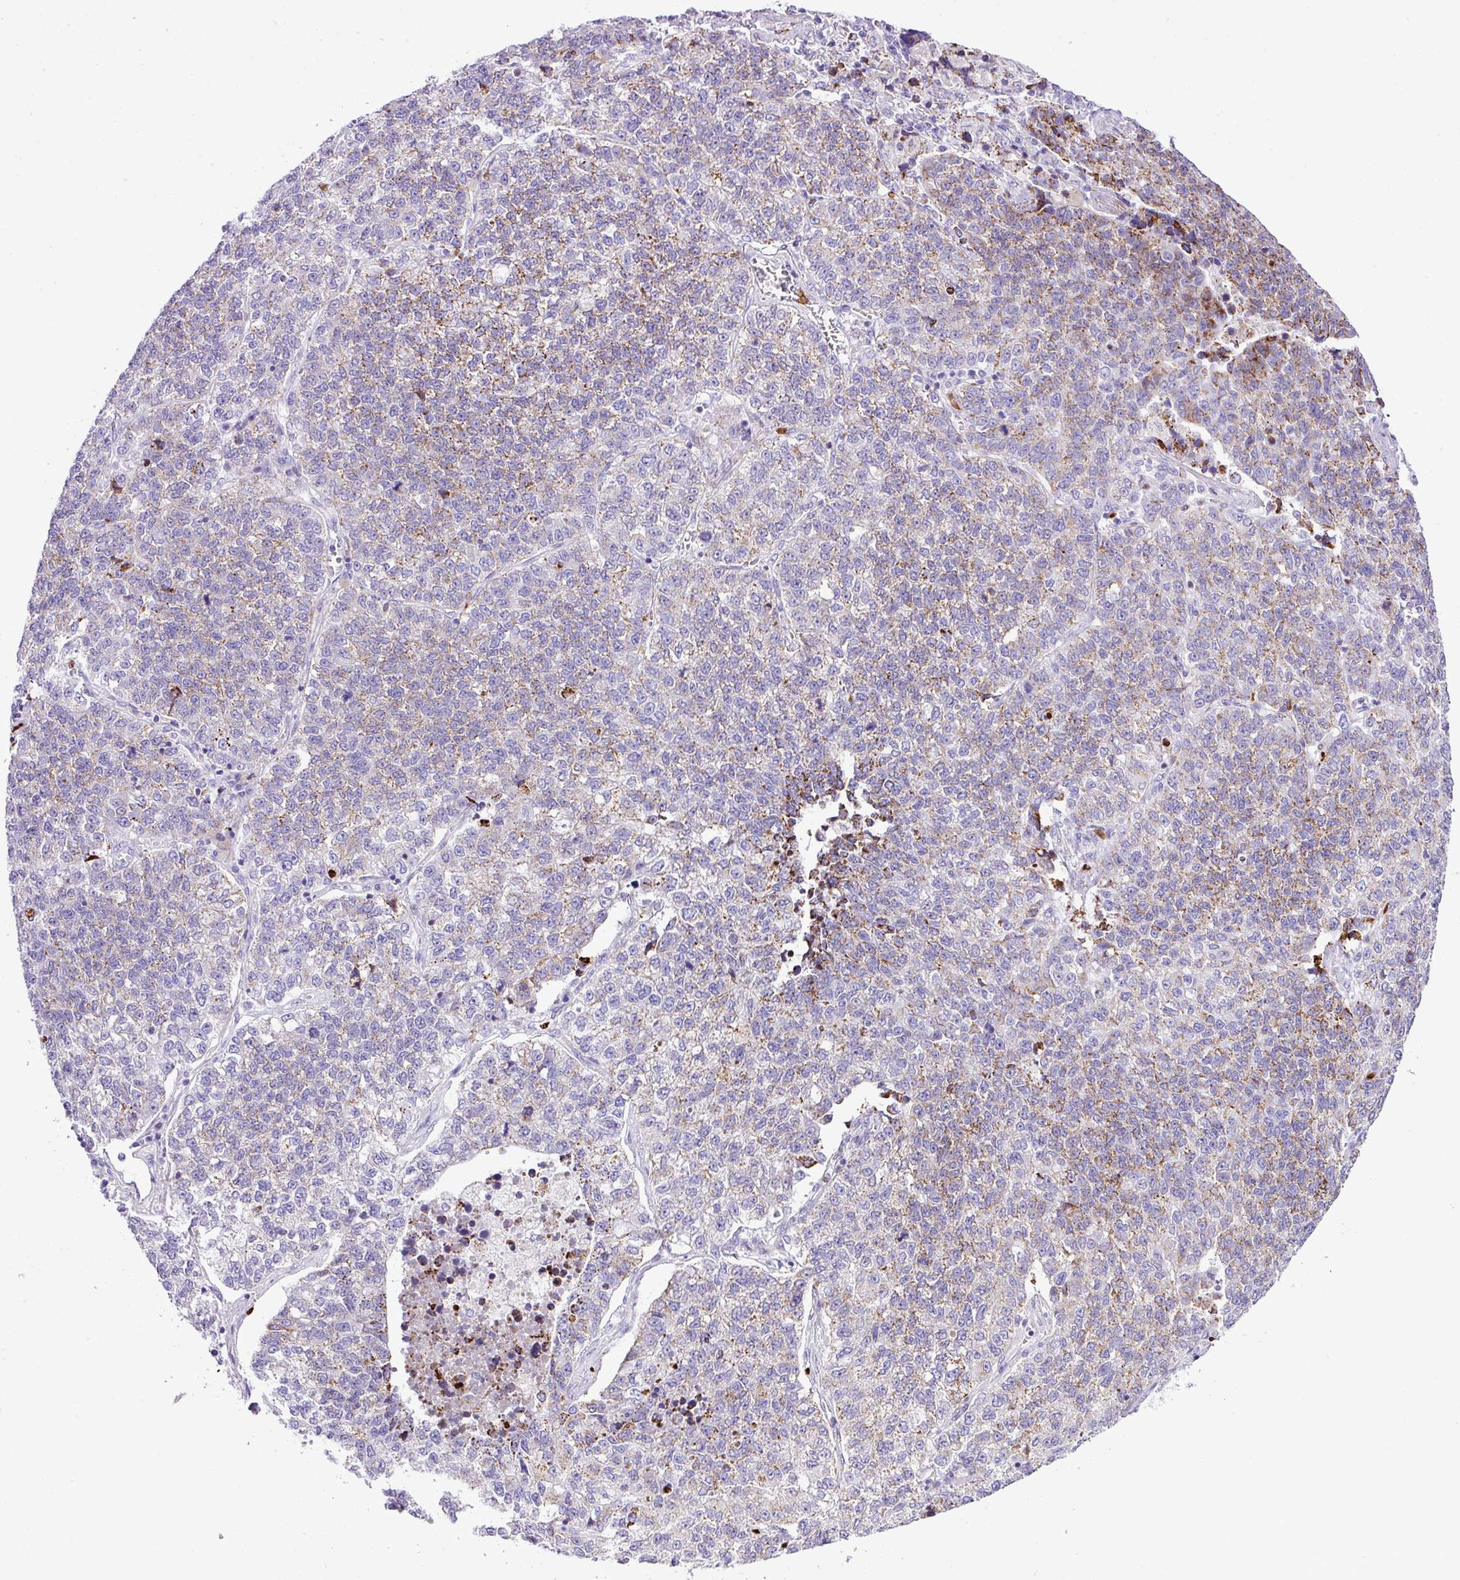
{"staining": {"intensity": "weak", "quantity": "<25%", "location": "cytoplasmic/membranous"}, "tissue": "lung cancer", "cell_type": "Tumor cells", "image_type": "cancer", "snomed": [{"axis": "morphology", "description": "Adenocarcinoma, NOS"}, {"axis": "topography", "description": "Lung"}], "caption": "An IHC micrograph of lung adenocarcinoma is shown. There is no staining in tumor cells of lung adenocarcinoma.", "gene": "RCAN2", "patient": {"sex": "male", "age": 49}}